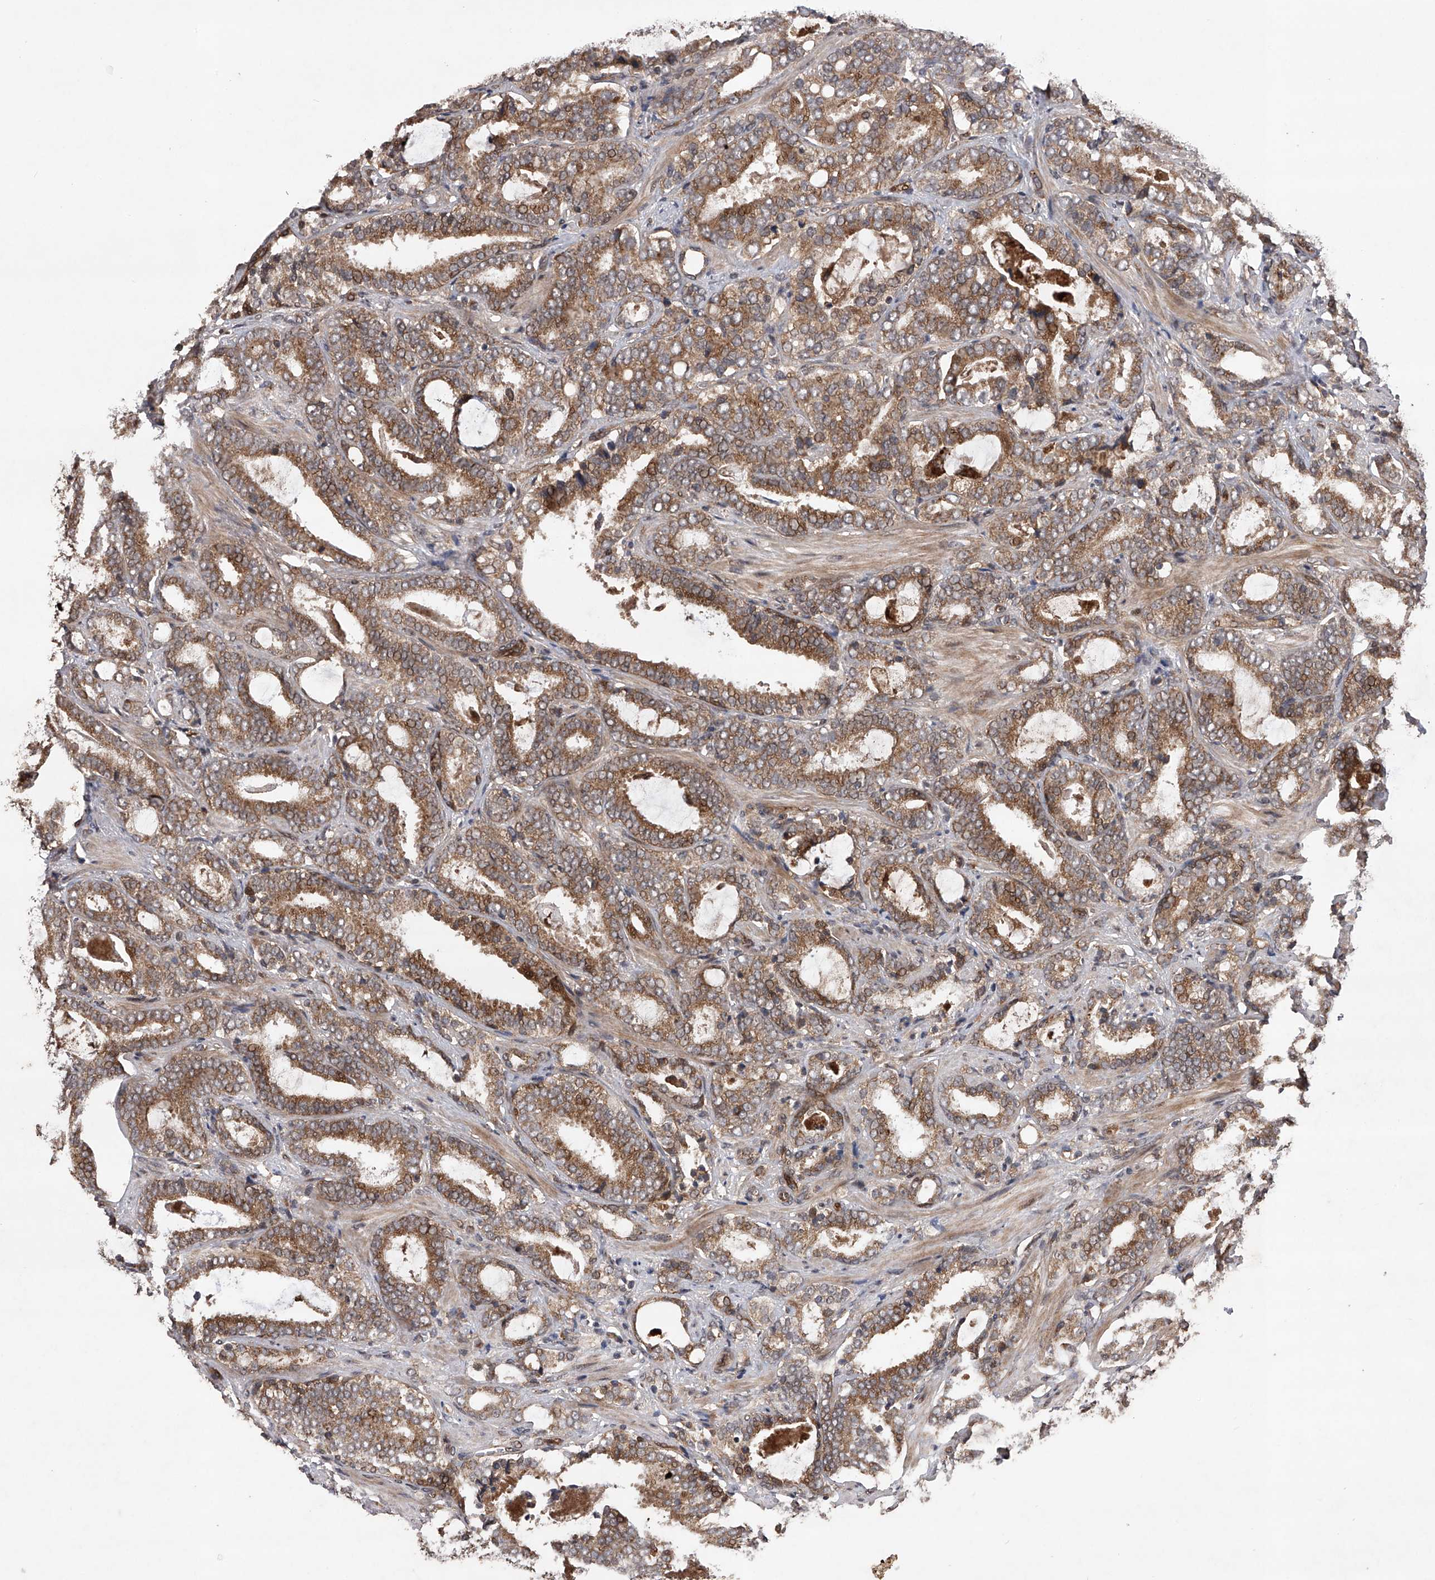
{"staining": {"intensity": "moderate", "quantity": ">75%", "location": "cytoplasmic/membranous"}, "tissue": "prostate cancer", "cell_type": "Tumor cells", "image_type": "cancer", "snomed": [{"axis": "morphology", "description": "Adenocarcinoma, High grade"}, {"axis": "topography", "description": "Prostate and seminal vesicle, NOS"}], "caption": "This image reveals immunohistochemistry (IHC) staining of prostate high-grade adenocarcinoma, with medium moderate cytoplasmic/membranous positivity in approximately >75% of tumor cells.", "gene": "MAP3K11", "patient": {"sex": "male", "age": 67}}